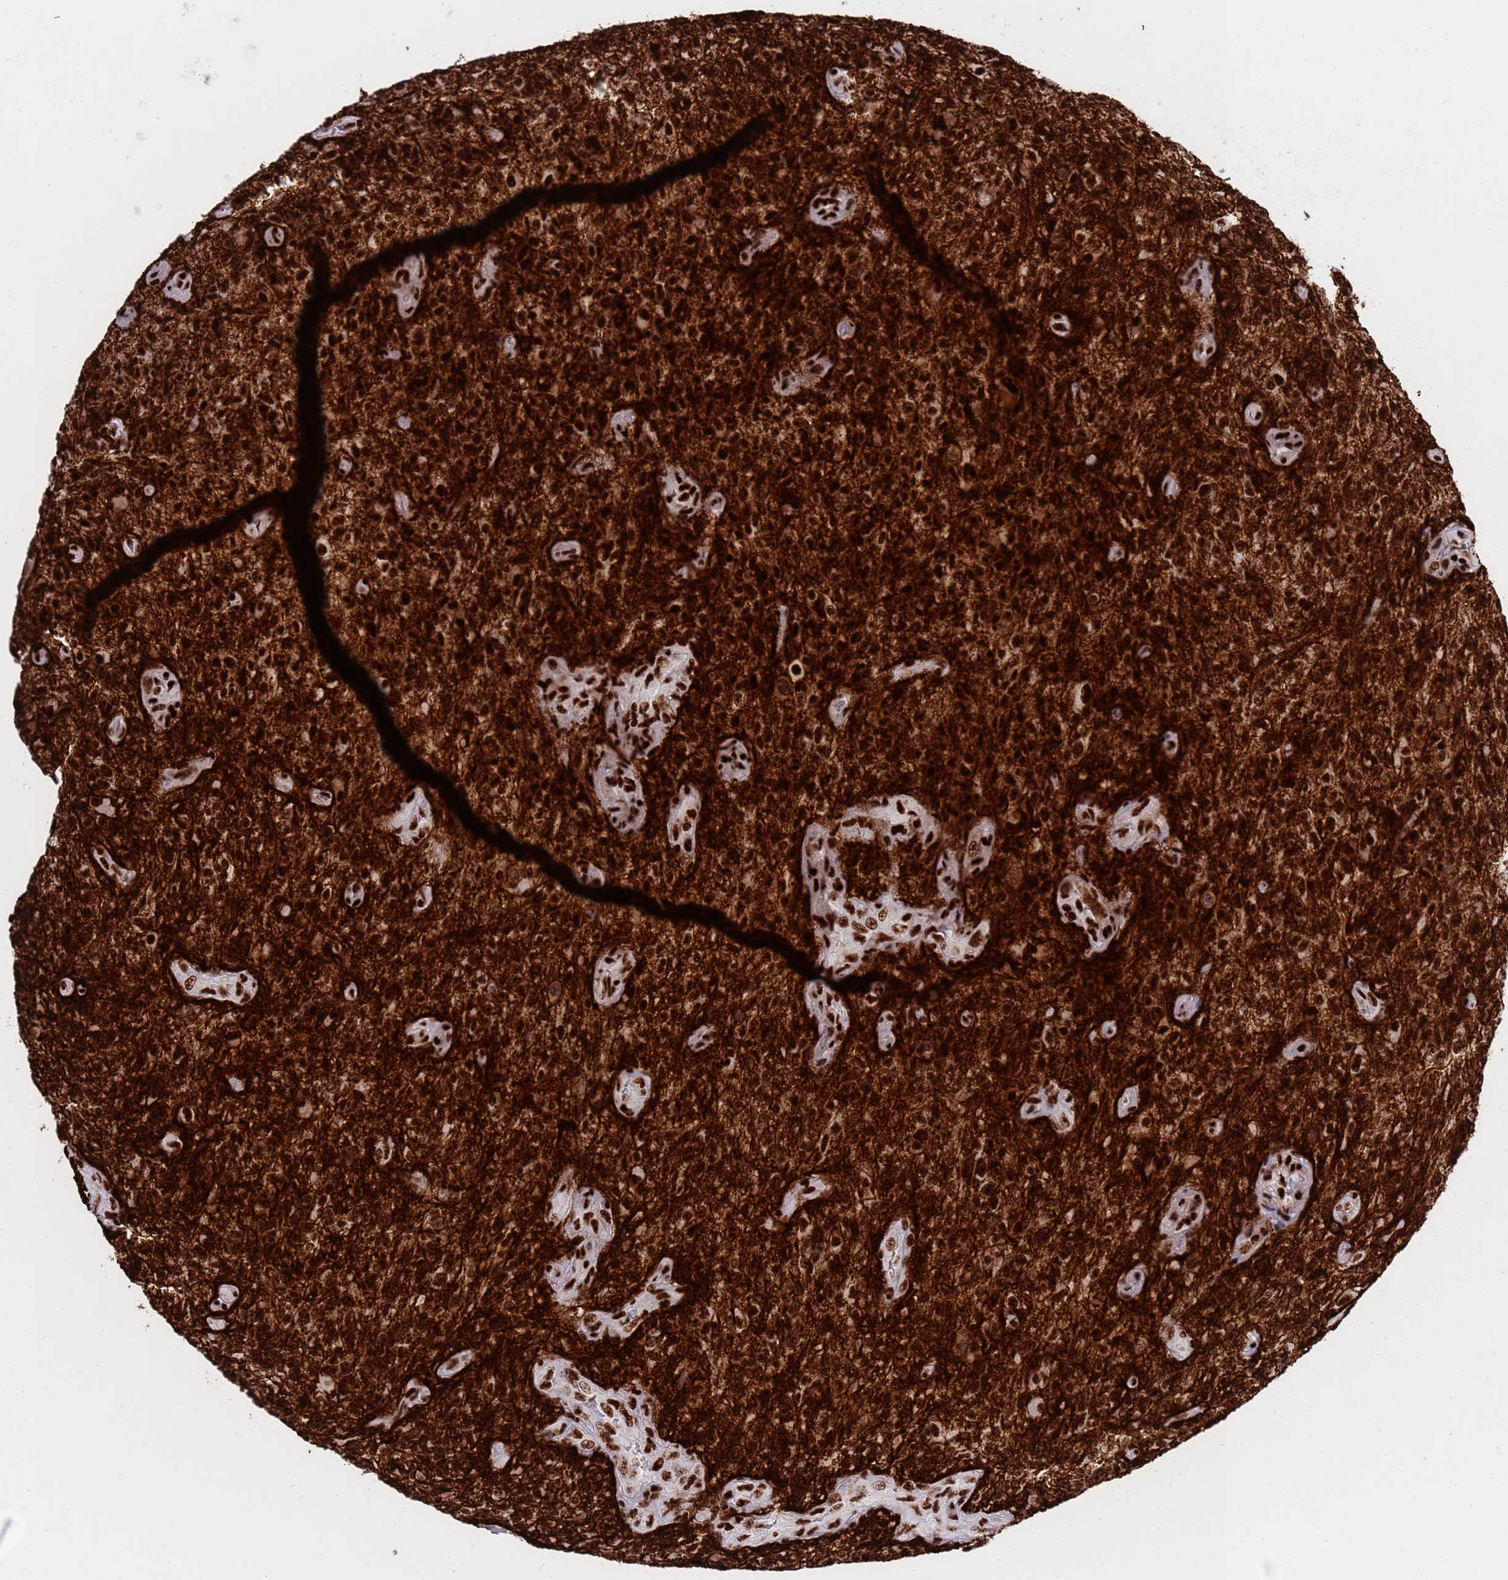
{"staining": {"intensity": "strong", "quantity": ">75%", "location": "cytoplasmic/membranous,nuclear"}, "tissue": "glioma", "cell_type": "Tumor cells", "image_type": "cancer", "snomed": [{"axis": "morphology", "description": "Glioma, malignant, High grade"}, {"axis": "topography", "description": "Brain"}], "caption": "A high-resolution histopathology image shows immunohistochemistry staining of high-grade glioma (malignant), which displays strong cytoplasmic/membranous and nuclear staining in about >75% of tumor cells.", "gene": "THOC2", "patient": {"sex": "male", "age": 47}}